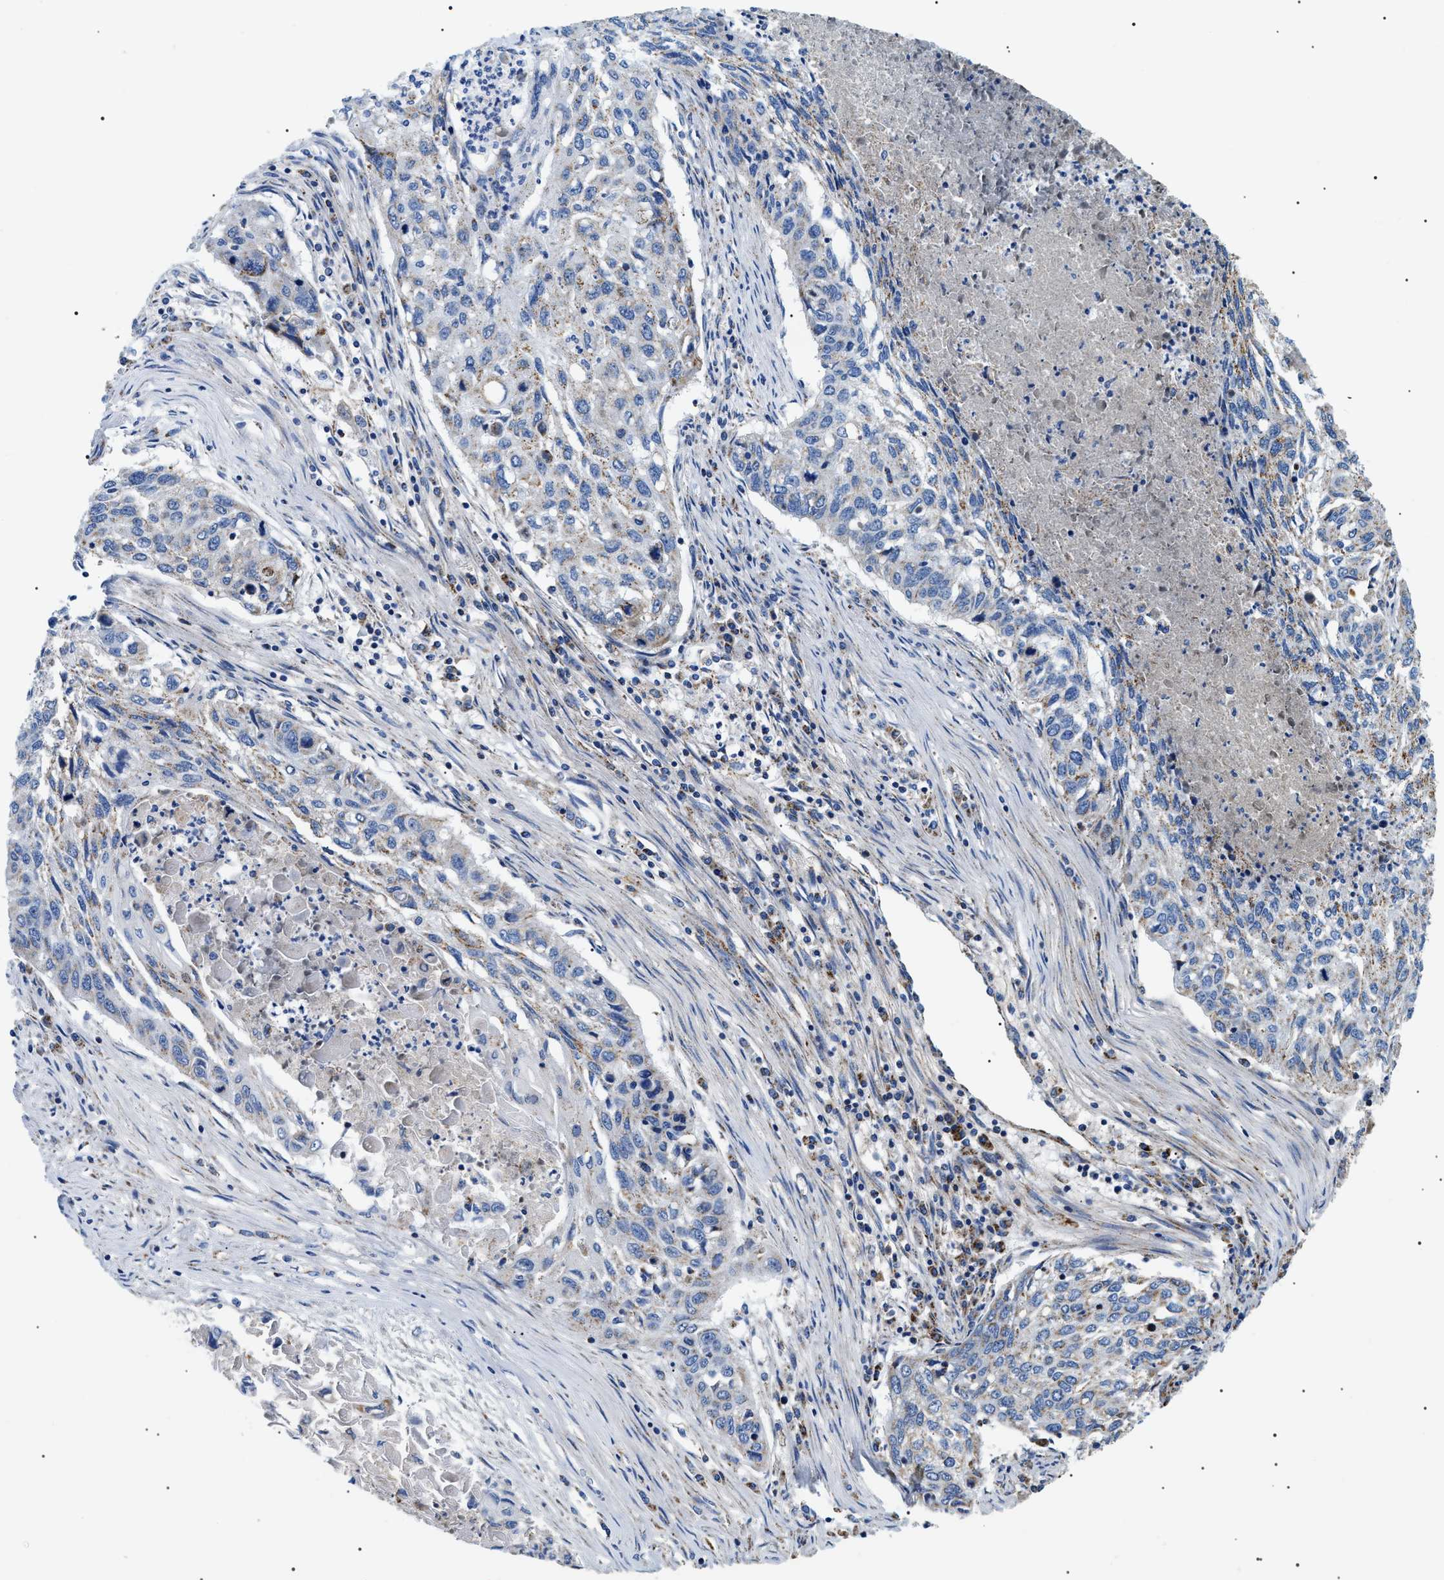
{"staining": {"intensity": "negative", "quantity": "none", "location": "none"}, "tissue": "lung cancer", "cell_type": "Tumor cells", "image_type": "cancer", "snomed": [{"axis": "morphology", "description": "Squamous cell carcinoma, NOS"}, {"axis": "topography", "description": "Lung"}], "caption": "Tumor cells are negative for brown protein staining in lung cancer (squamous cell carcinoma).", "gene": "OXSM", "patient": {"sex": "female", "age": 63}}